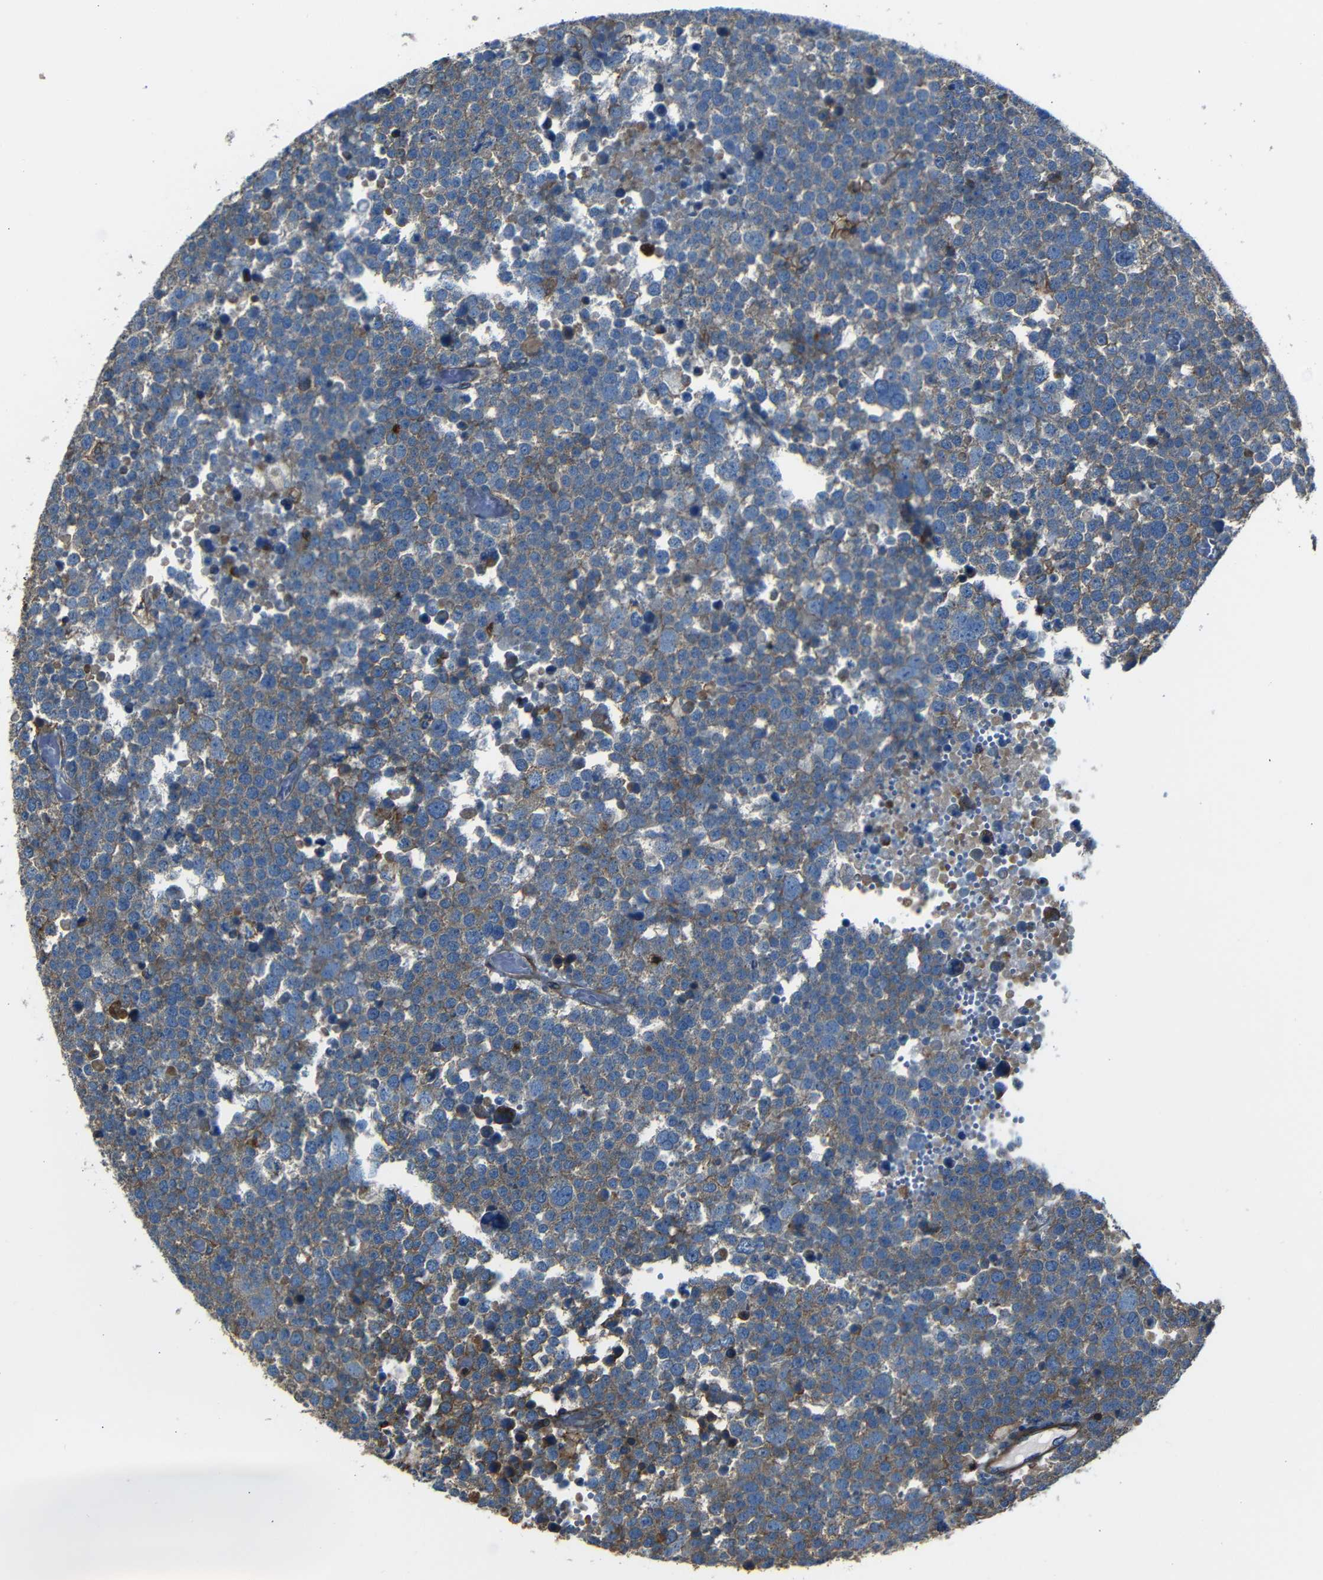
{"staining": {"intensity": "weak", "quantity": "25%-75%", "location": "cytoplasmic/membranous"}, "tissue": "testis cancer", "cell_type": "Tumor cells", "image_type": "cancer", "snomed": [{"axis": "morphology", "description": "Seminoma, NOS"}, {"axis": "topography", "description": "Testis"}], "caption": "Protein expression analysis of human testis seminoma reveals weak cytoplasmic/membranous expression in about 25%-75% of tumor cells.", "gene": "ADGRE5", "patient": {"sex": "male", "age": 71}}